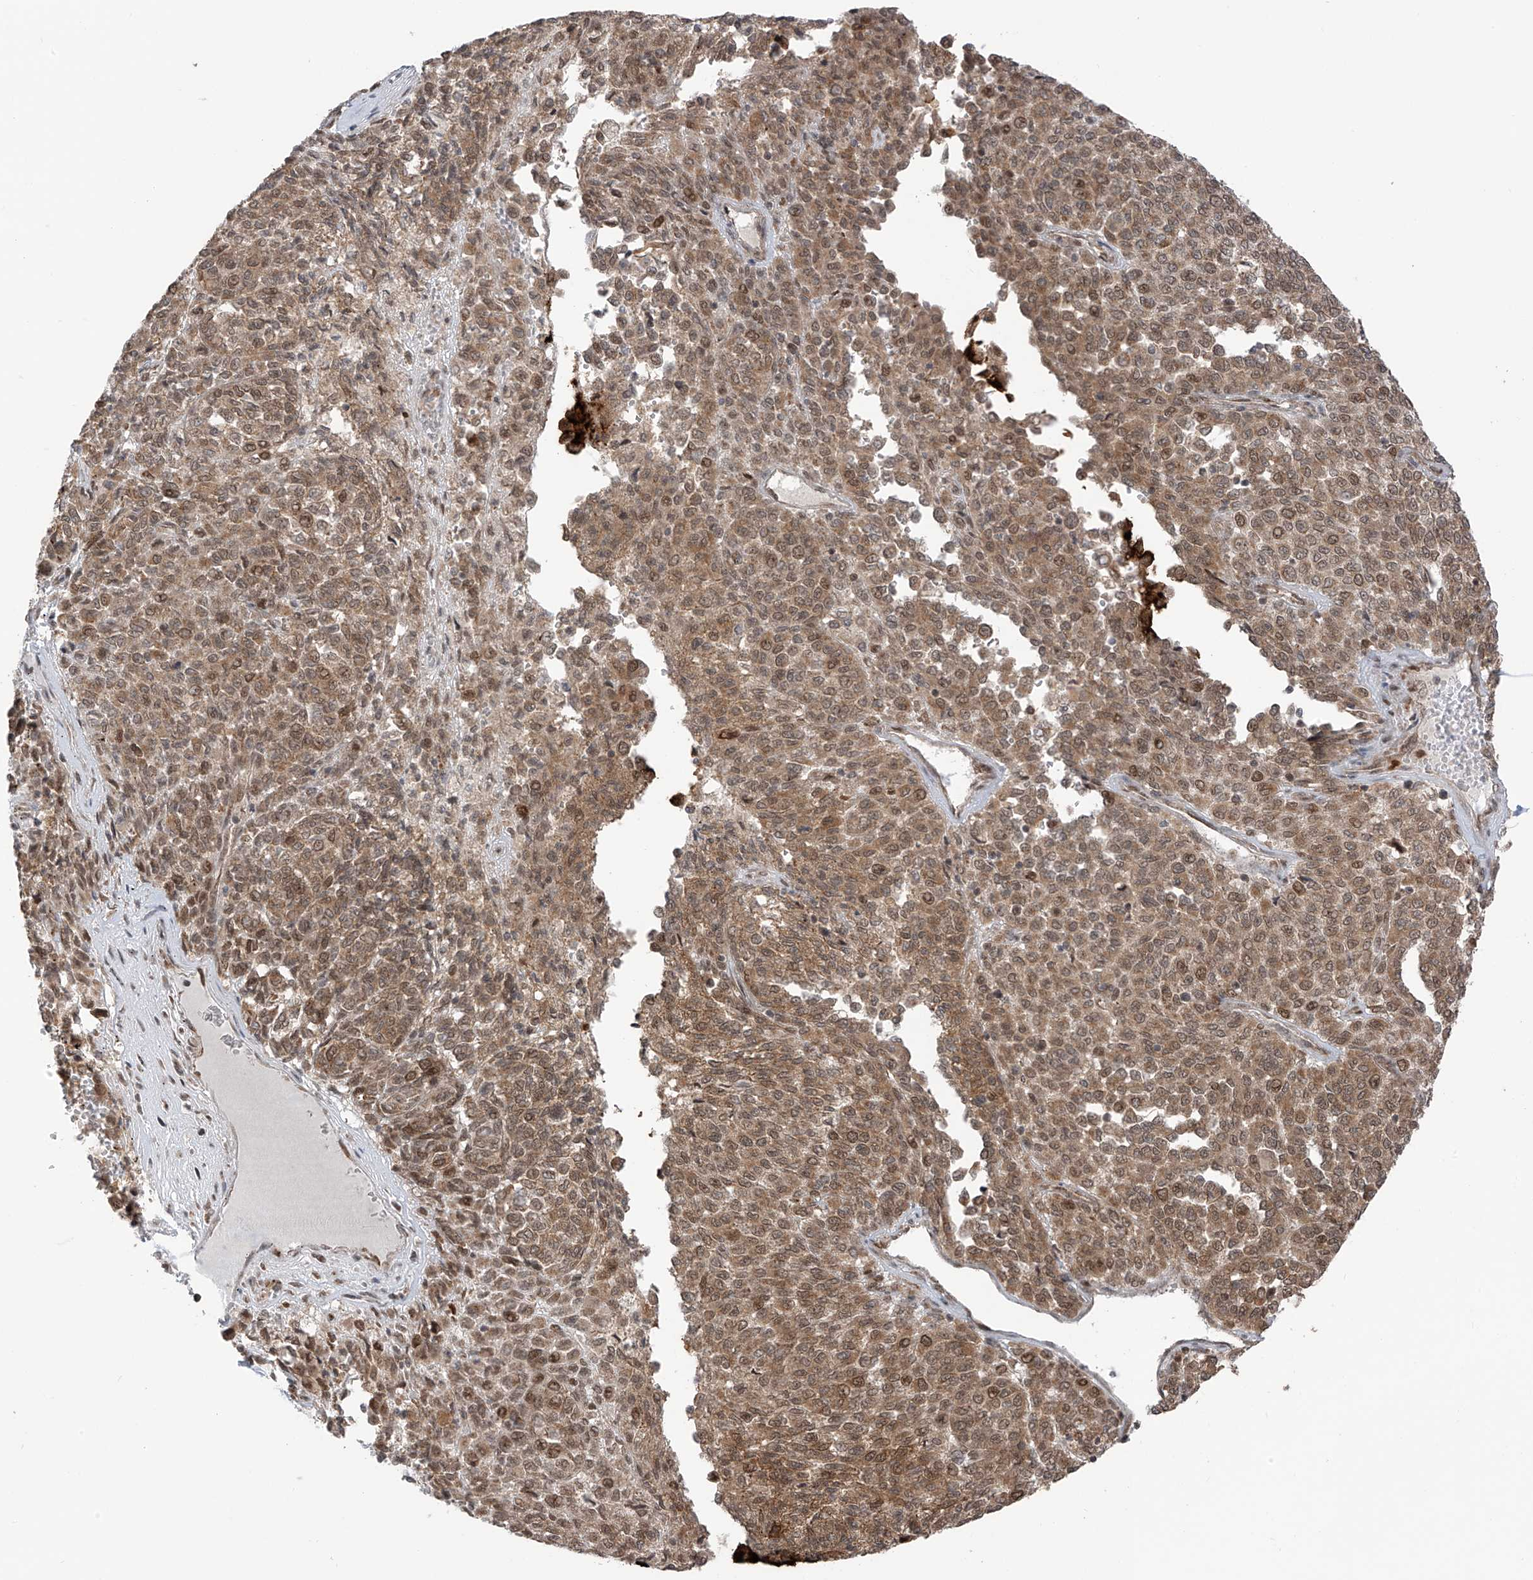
{"staining": {"intensity": "moderate", "quantity": ">75%", "location": "cytoplasmic/membranous,nuclear"}, "tissue": "melanoma", "cell_type": "Tumor cells", "image_type": "cancer", "snomed": [{"axis": "morphology", "description": "Malignant melanoma, Metastatic site"}, {"axis": "topography", "description": "Pancreas"}], "caption": "IHC (DAB (3,3'-diaminobenzidine)) staining of melanoma exhibits moderate cytoplasmic/membranous and nuclear protein staining in about >75% of tumor cells. The protein of interest is stained brown, and the nuclei are stained in blue (DAB IHC with brightfield microscopy, high magnification).", "gene": "PDE11A", "patient": {"sex": "female", "age": 30}}